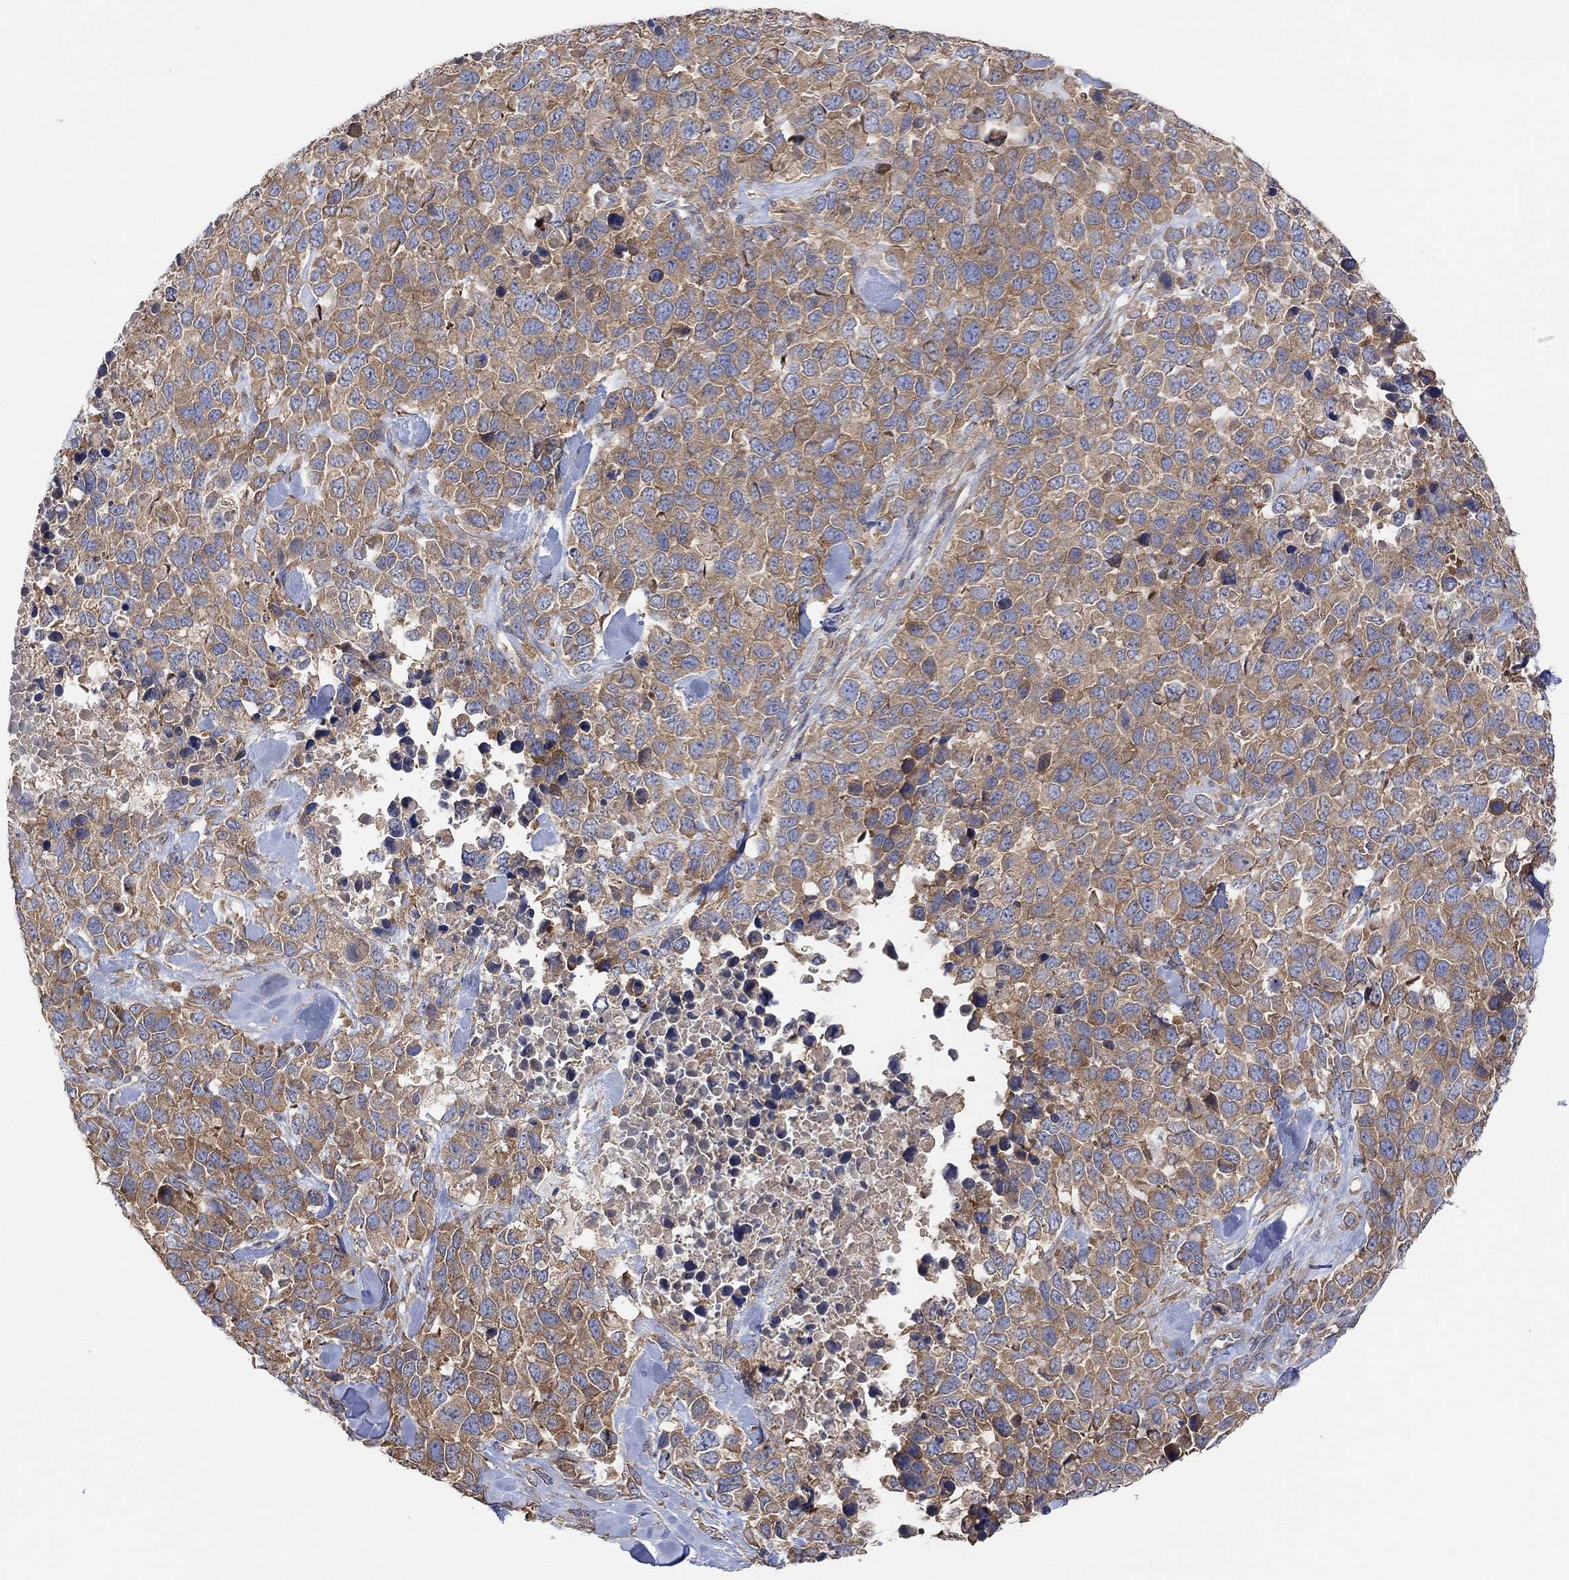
{"staining": {"intensity": "moderate", "quantity": "25%-75%", "location": "cytoplasmic/membranous"}, "tissue": "melanoma", "cell_type": "Tumor cells", "image_type": "cancer", "snomed": [{"axis": "morphology", "description": "Malignant melanoma, Metastatic site"}, {"axis": "topography", "description": "Skin"}], "caption": "The image shows staining of melanoma, revealing moderate cytoplasmic/membranous protein positivity (brown color) within tumor cells. (DAB (3,3'-diaminobenzidine) IHC, brown staining for protein, blue staining for nuclei).", "gene": "BLOC1S3", "patient": {"sex": "male", "age": 84}}